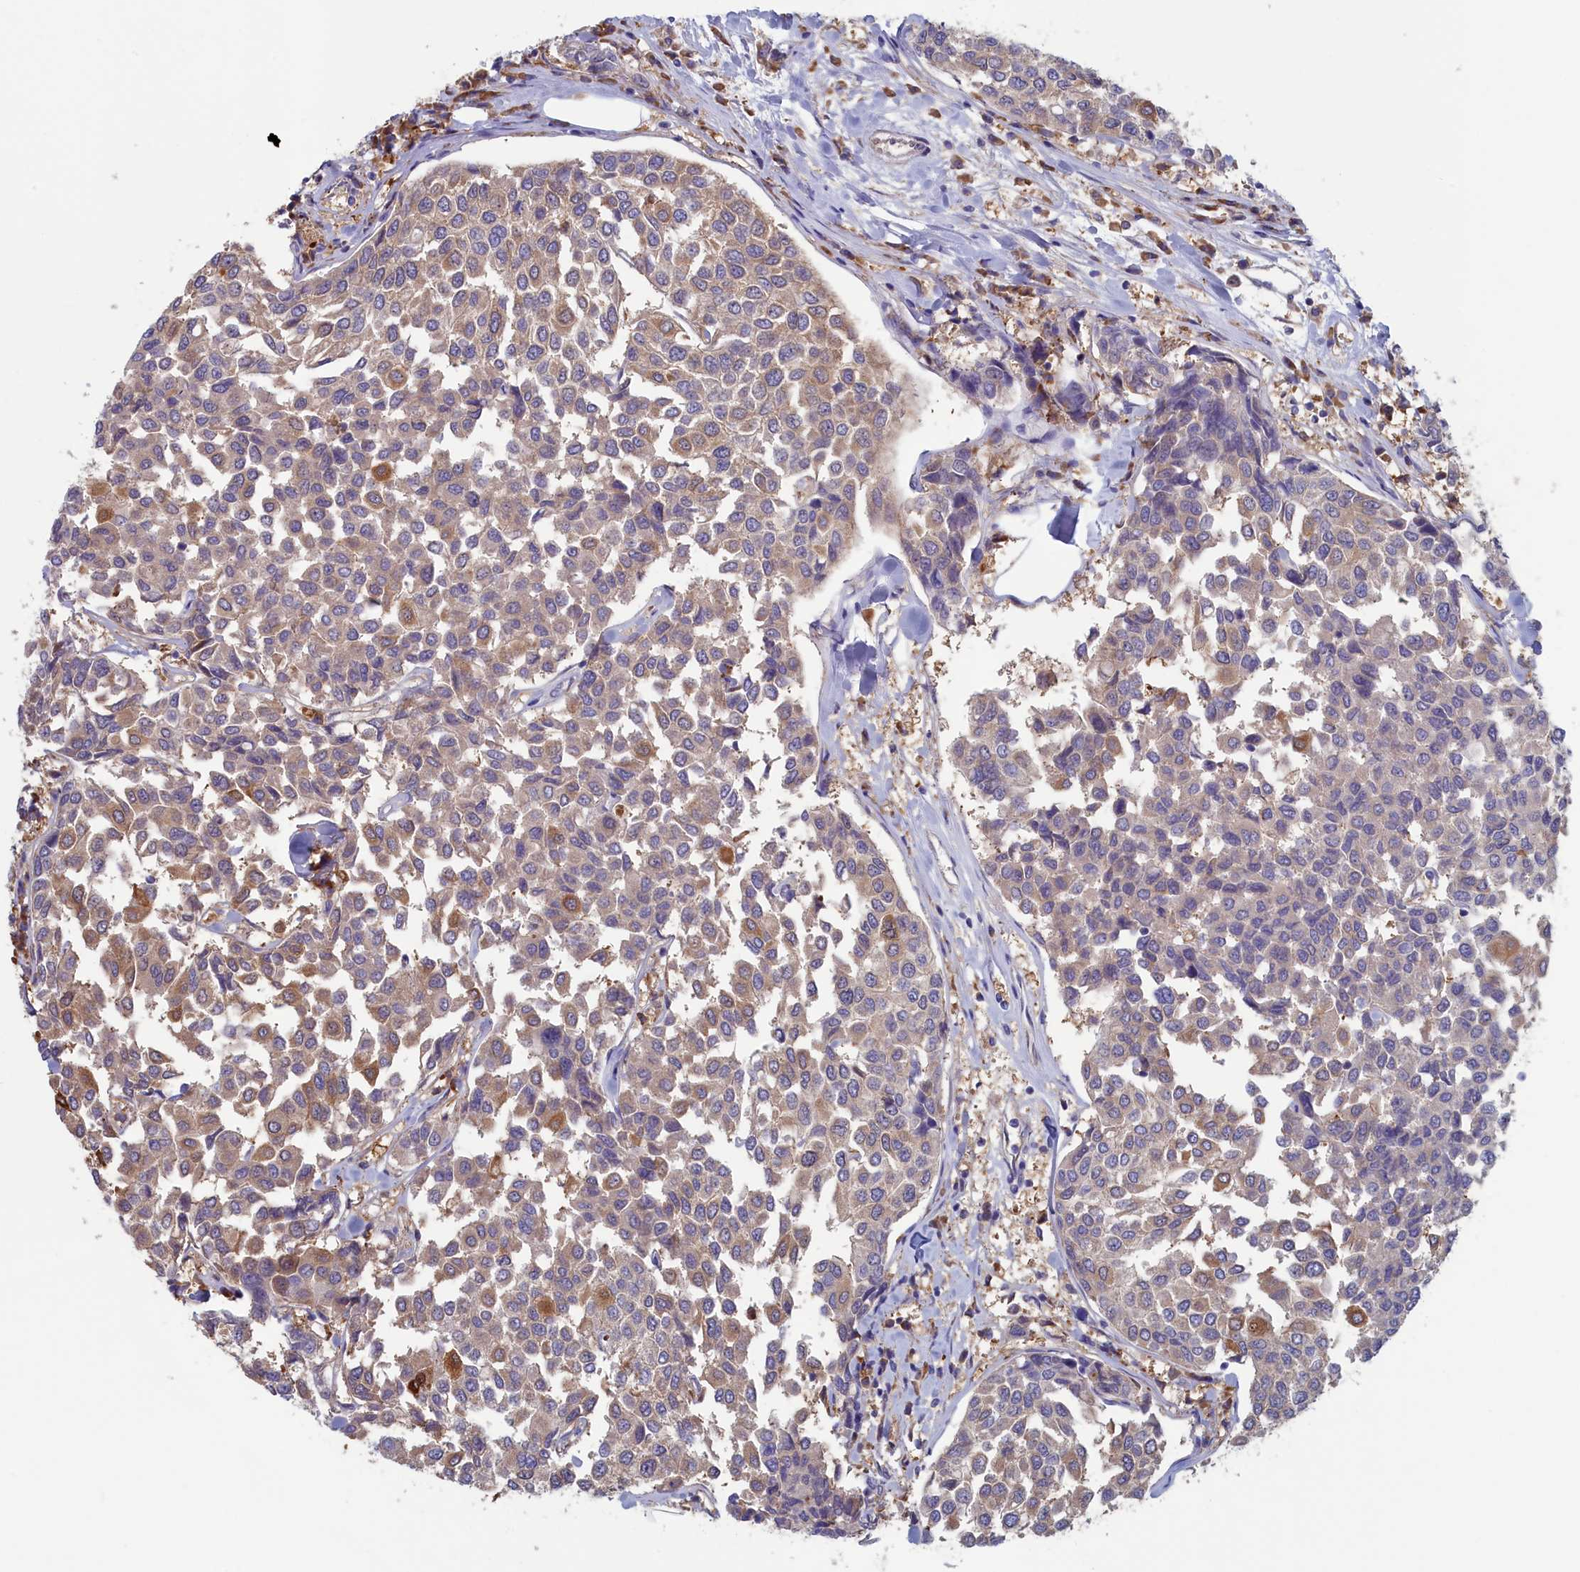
{"staining": {"intensity": "moderate", "quantity": "<25%", "location": "cytoplasmic/membranous"}, "tissue": "breast cancer", "cell_type": "Tumor cells", "image_type": "cancer", "snomed": [{"axis": "morphology", "description": "Duct carcinoma"}, {"axis": "topography", "description": "Breast"}], "caption": "Immunohistochemical staining of breast infiltrating ductal carcinoma shows low levels of moderate cytoplasmic/membranous protein expression in approximately <25% of tumor cells. (Stains: DAB (3,3'-diaminobenzidine) in brown, nuclei in blue, Microscopy: brightfield microscopy at high magnification).", "gene": "SYNDIG1L", "patient": {"sex": "female", "age": 55}}